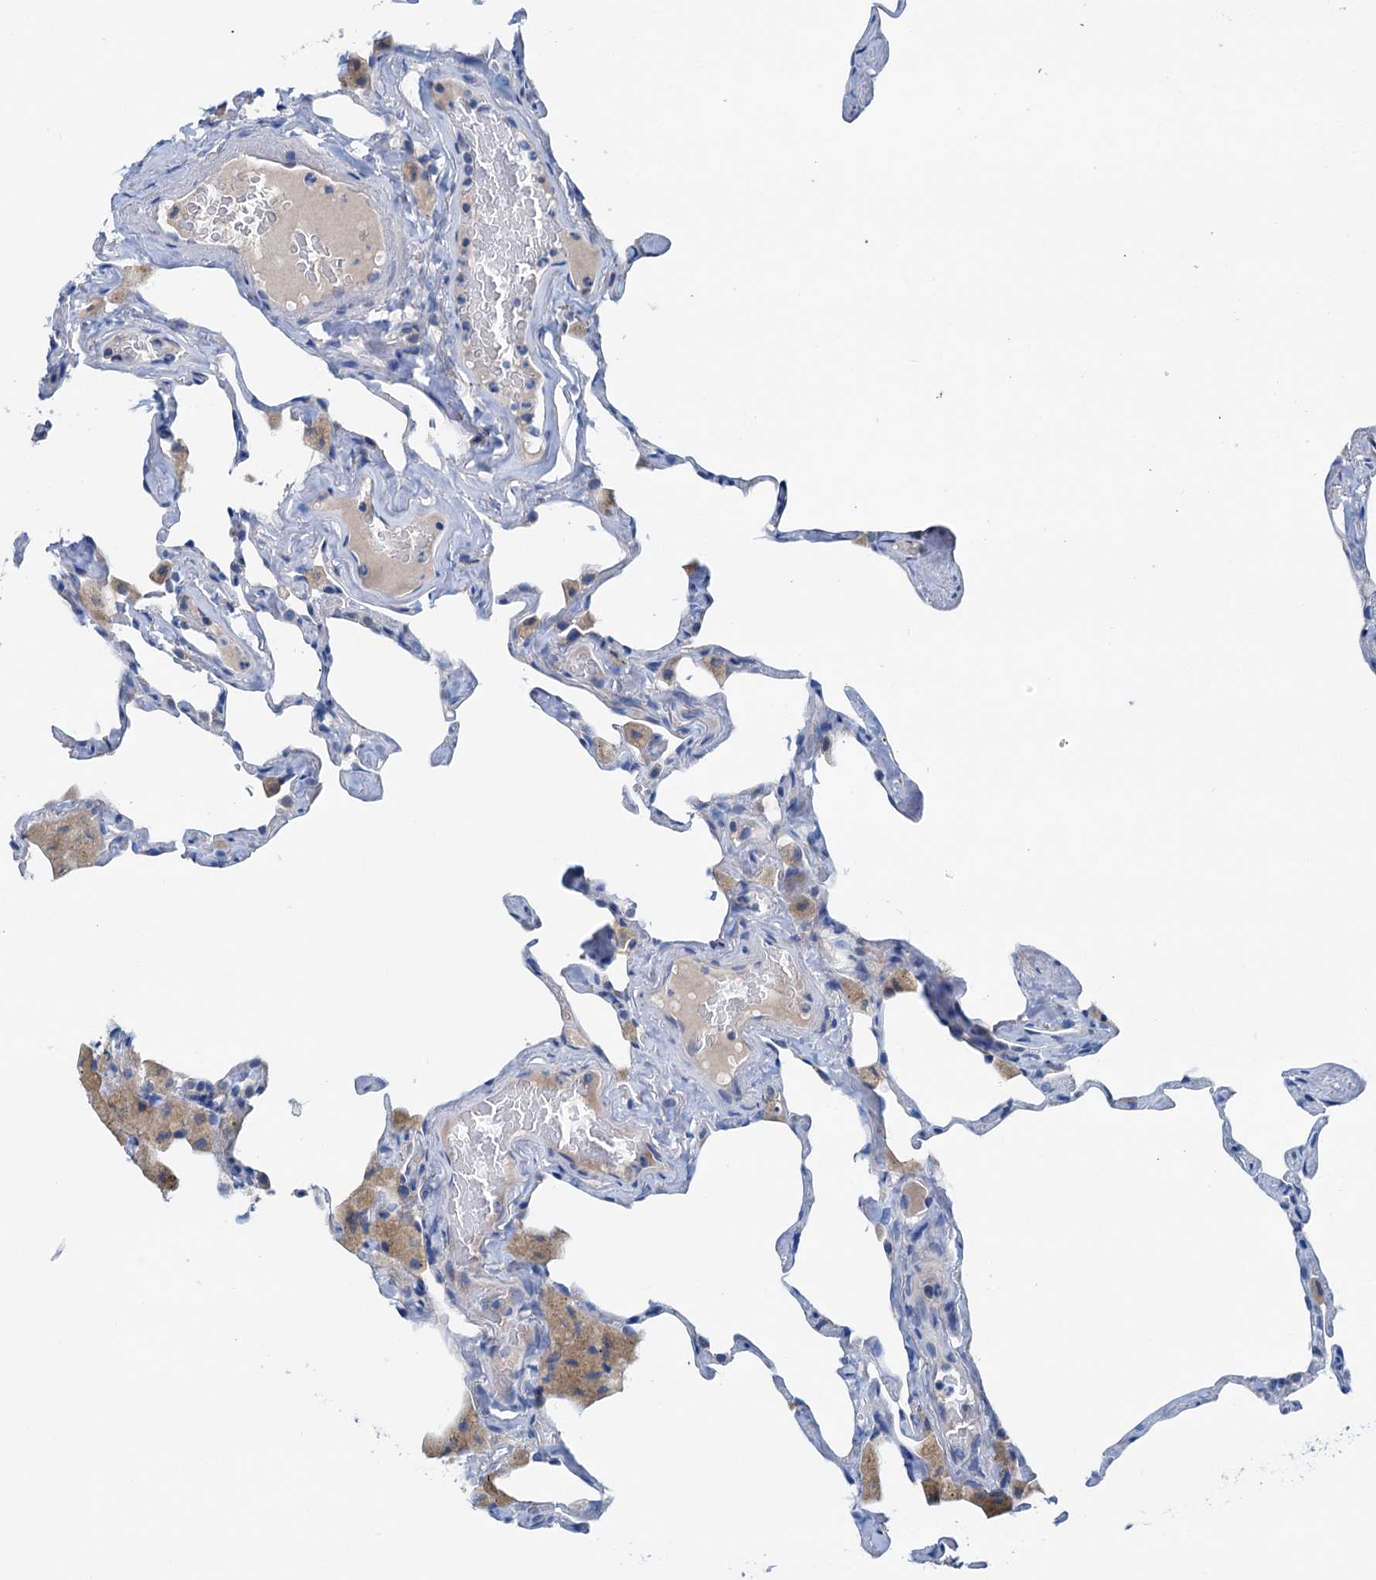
{"staining": {"intensity": "negative", "quantity": "none", "location": "none"}, "tissue": "lung", "cell_type": "Alveolar cells", "image_type": "normal", "snomed": [{"axis": "morphology", "description": "Normal tissue, NOS"}, {"axis": "topography", "description": "Lung"}], "caption": "High magnification brightfield microscopy of unremarkable lung stained with DAB (brown) and counterstained with hematoxylin (blue): alveolar cells show no significant expression. The staining was performed using DAB to visualize the protein expression in brown, while the nuclei were stained in blue with hematoxylin (Magnification: 20x).", "gene": "KNDC1", "patient": {"sex": "male", "age": 65}}